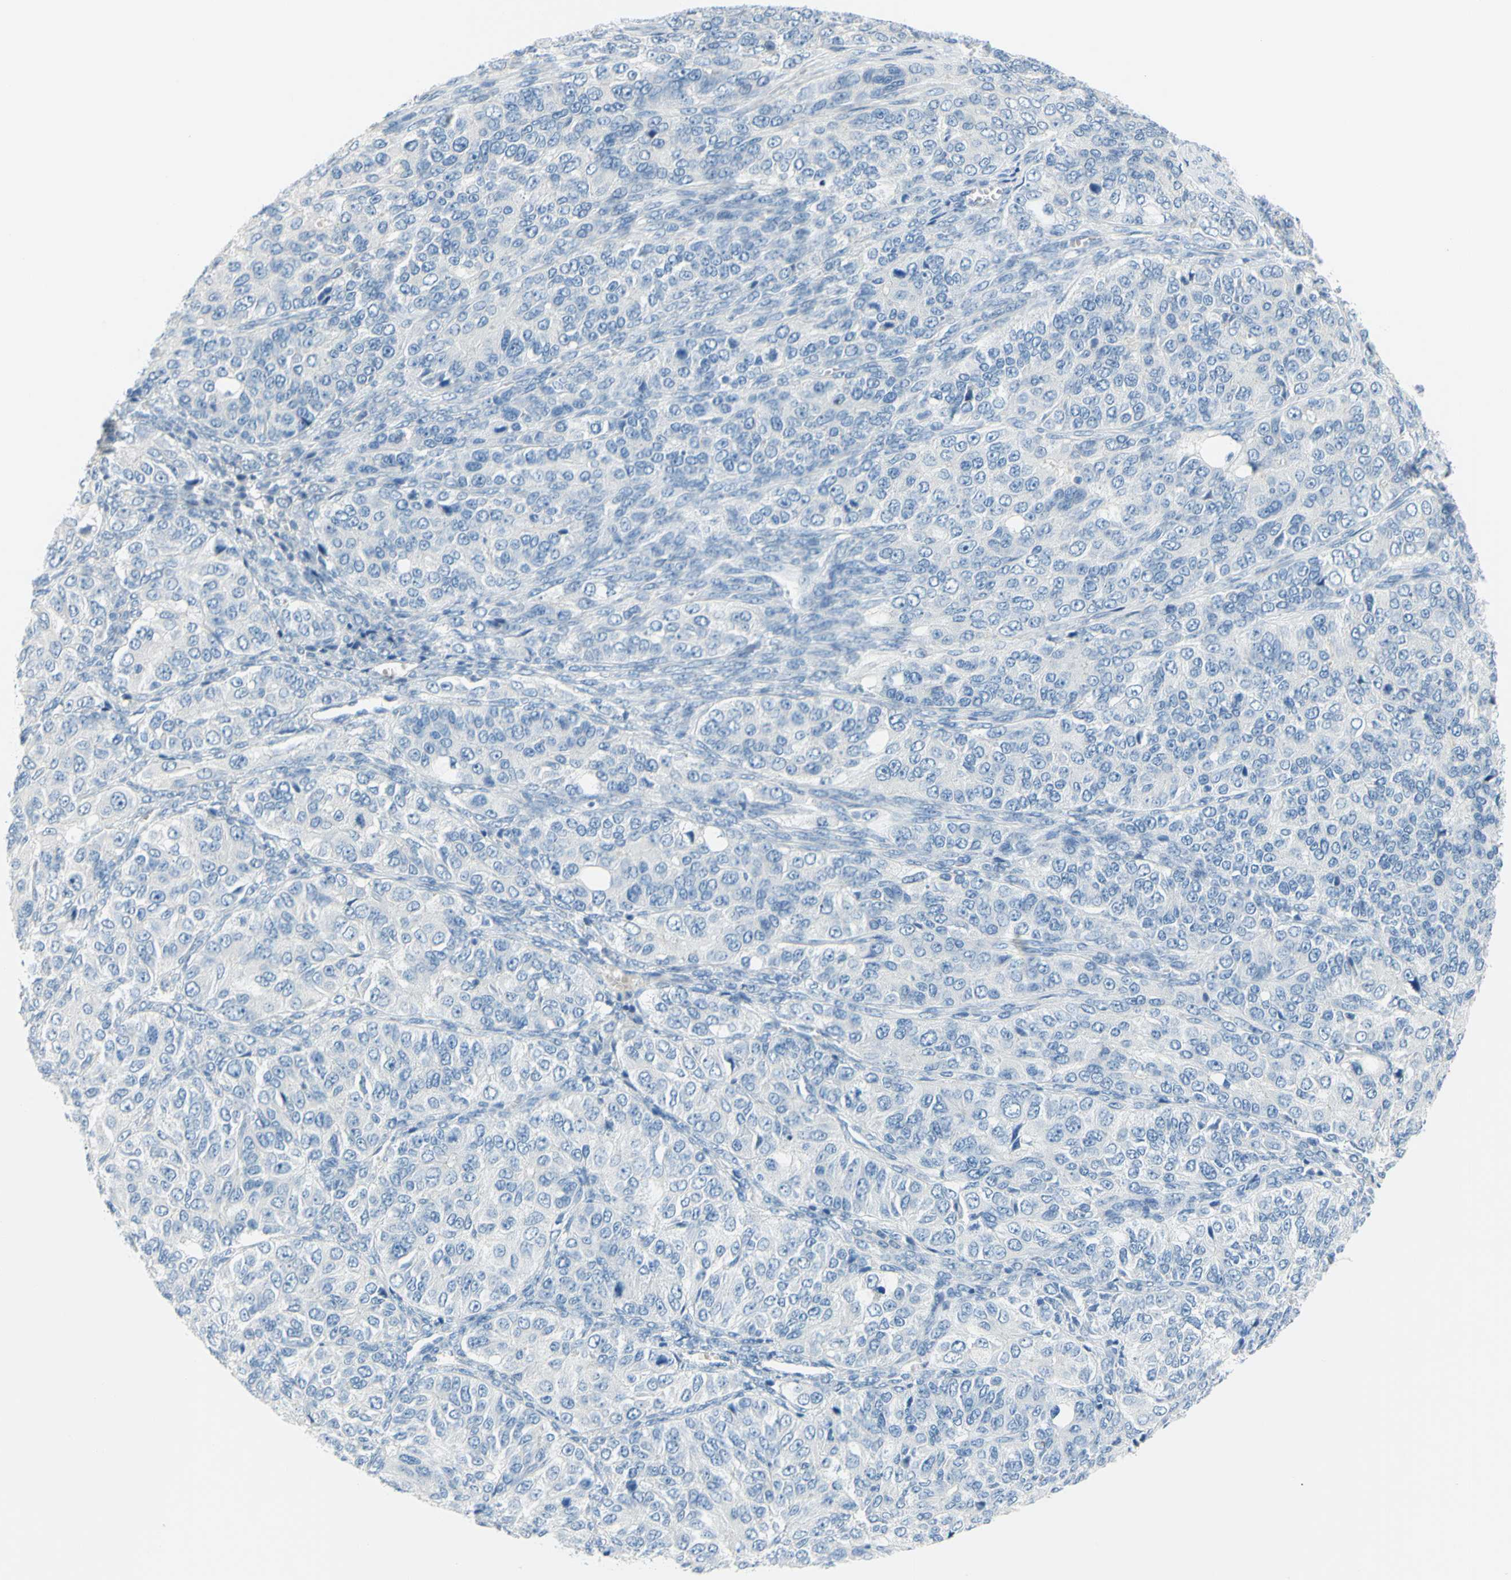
{"staining": {"intensity": "negative", "quantity": "none", "location": "none"}, "tissue": "ovarian cancer", "cell_type": "Tumor cells", "image_type": "cancer", "snomed": [{"axis": "morphology", "description": "Carcinoma, endometroid"}, {"axis": "topography", "description": "Ovary"}], "caption": "Human endometroid carcinoma (ovarian) stained for a protein using immunohistochemistry demonstrates no expression in tumor cells.", "gene": "DCT", "patient": {"sex": "female", "age": 51}}